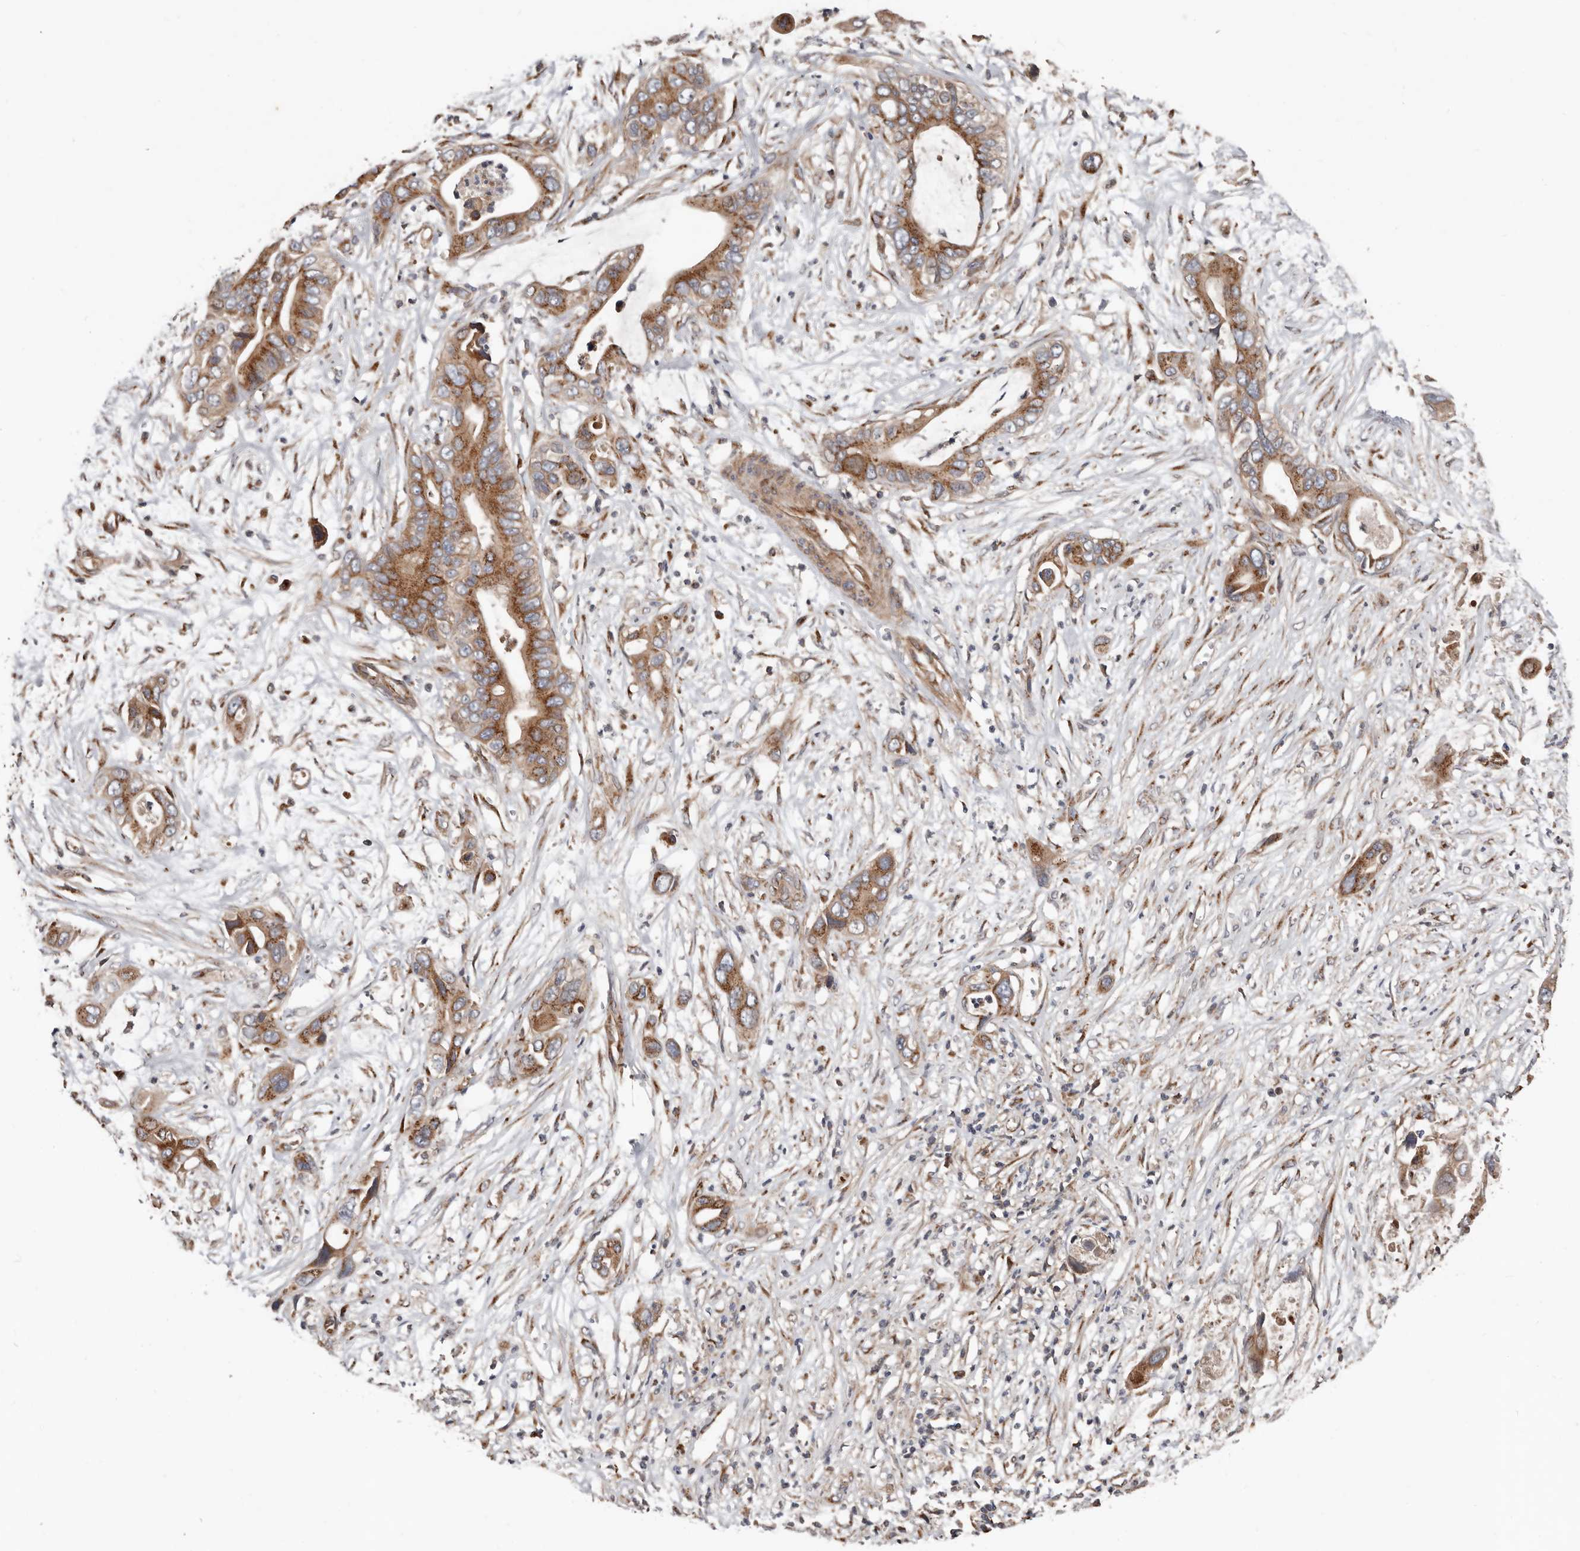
{"staining": {"intensity": "strong", "quantity": ">75%", "location": "cytoplasmic/membranous"}, "tissue": "pancreatic cancer", "cell_type": "Tumor cells", "image_type": "cancer", "snomed": [{"axis": "morphology", "description": "Adenocarcinoma, NOS"}, {"axis": "topography", "description": "Pancreas"}], "caption": "The histopathology image displays staining of pancreatic cancer (adenocarcinoma), revealing strong cytoplasmic/membranous protein positivity (brown color) within tumor cells.", "gene": "COG1", "patient": {"sex": "male", "age": 66}}